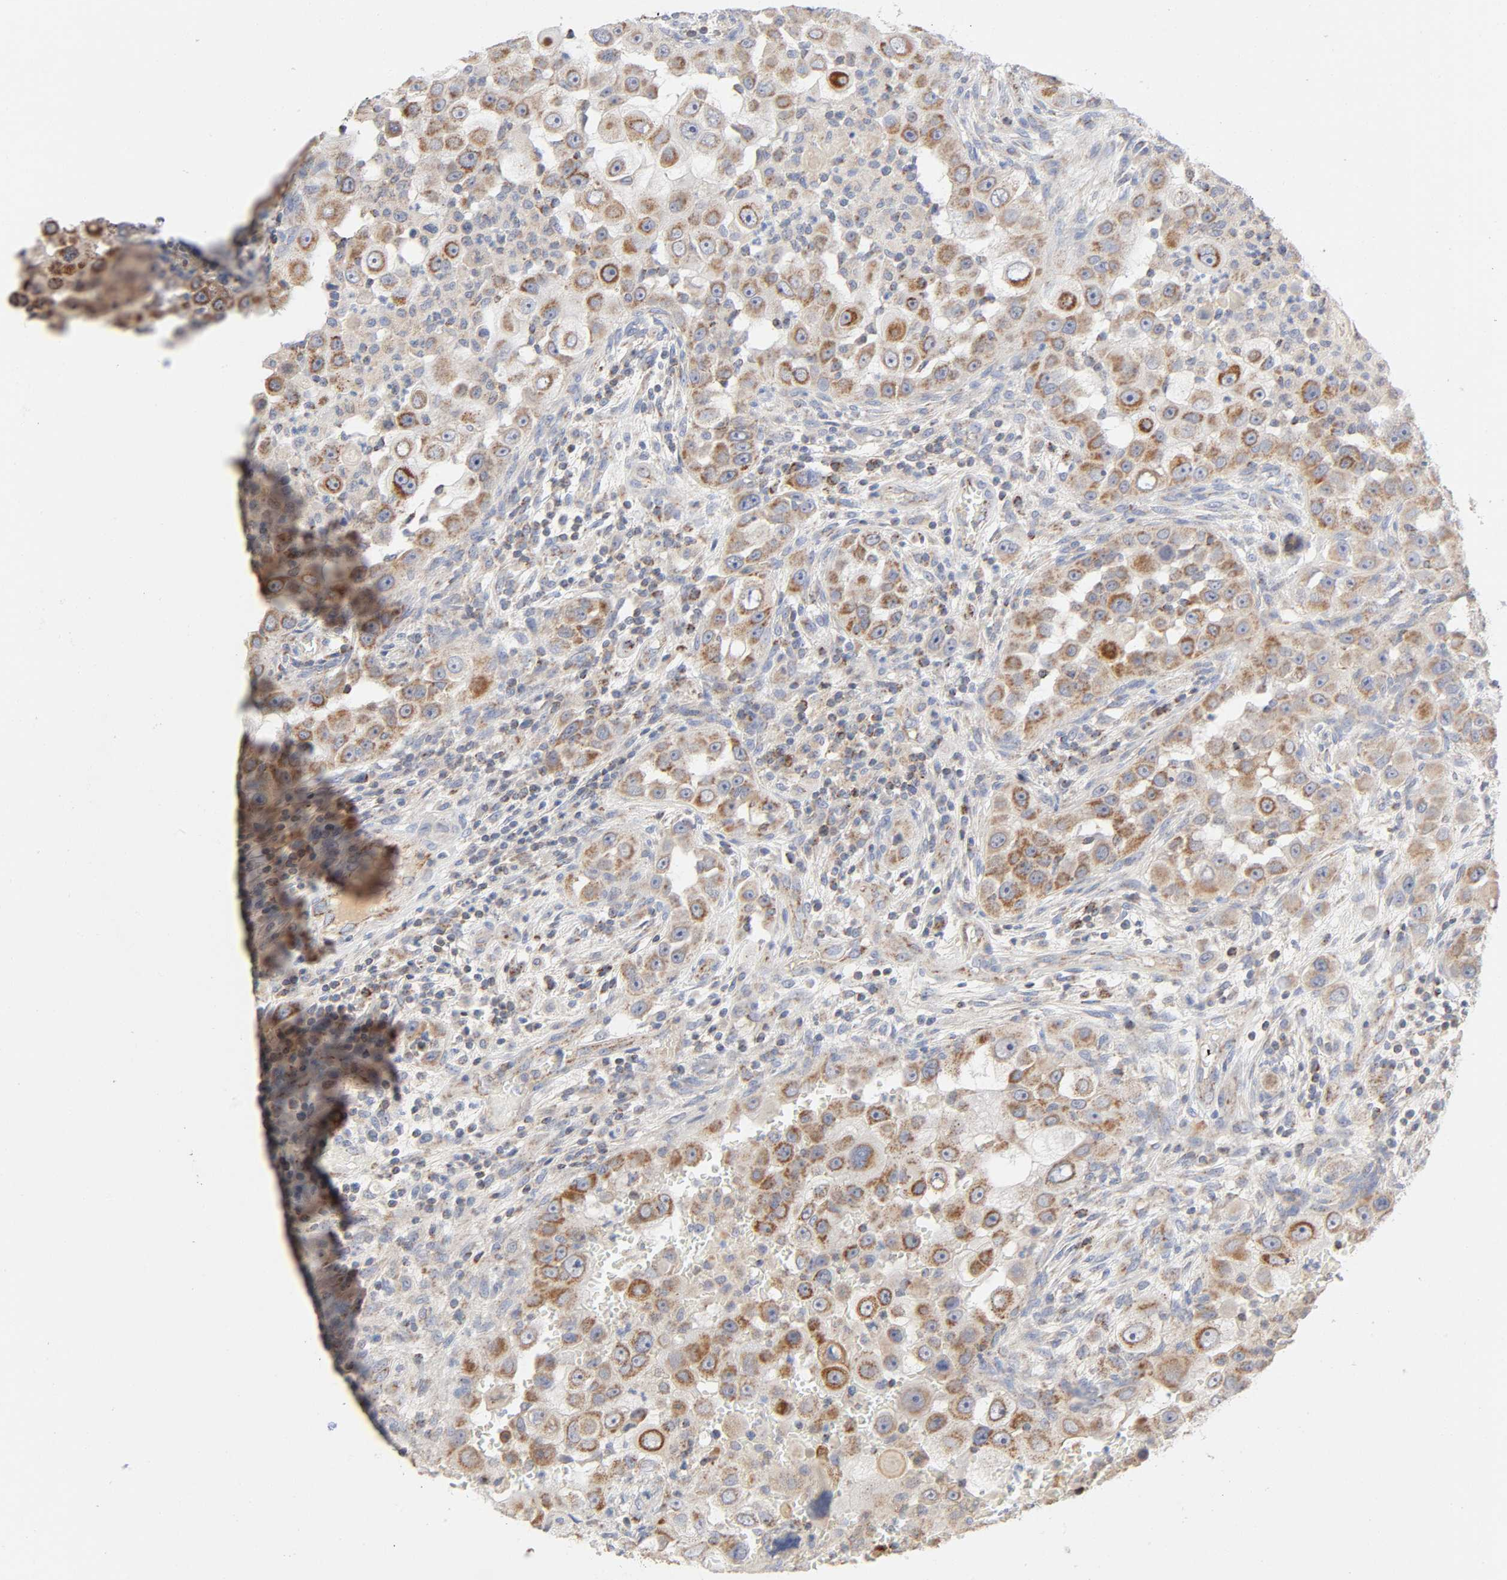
{"staining": {"intensity": "moderate", "quantity": ">75%", "location": "cytoplasmic/membranous"}, "tissue": "head and neck cancer", "cell_type": "Tumor cells", "image_type": "cancer", "snomed": [{"axis": "morphology", "description": "Carcinoma, NOS"}, {"axis": "topography", "description": "Head-Neck"}], "caption": "Immunohistochemical staining of head and neck carcinoma demonstrates medium levels of moderate cytoplasmic/membranous protein expression in about >75% of tumor cells.", "gene": "SYT16", "patient": {"sex": "male", "age": 87}}